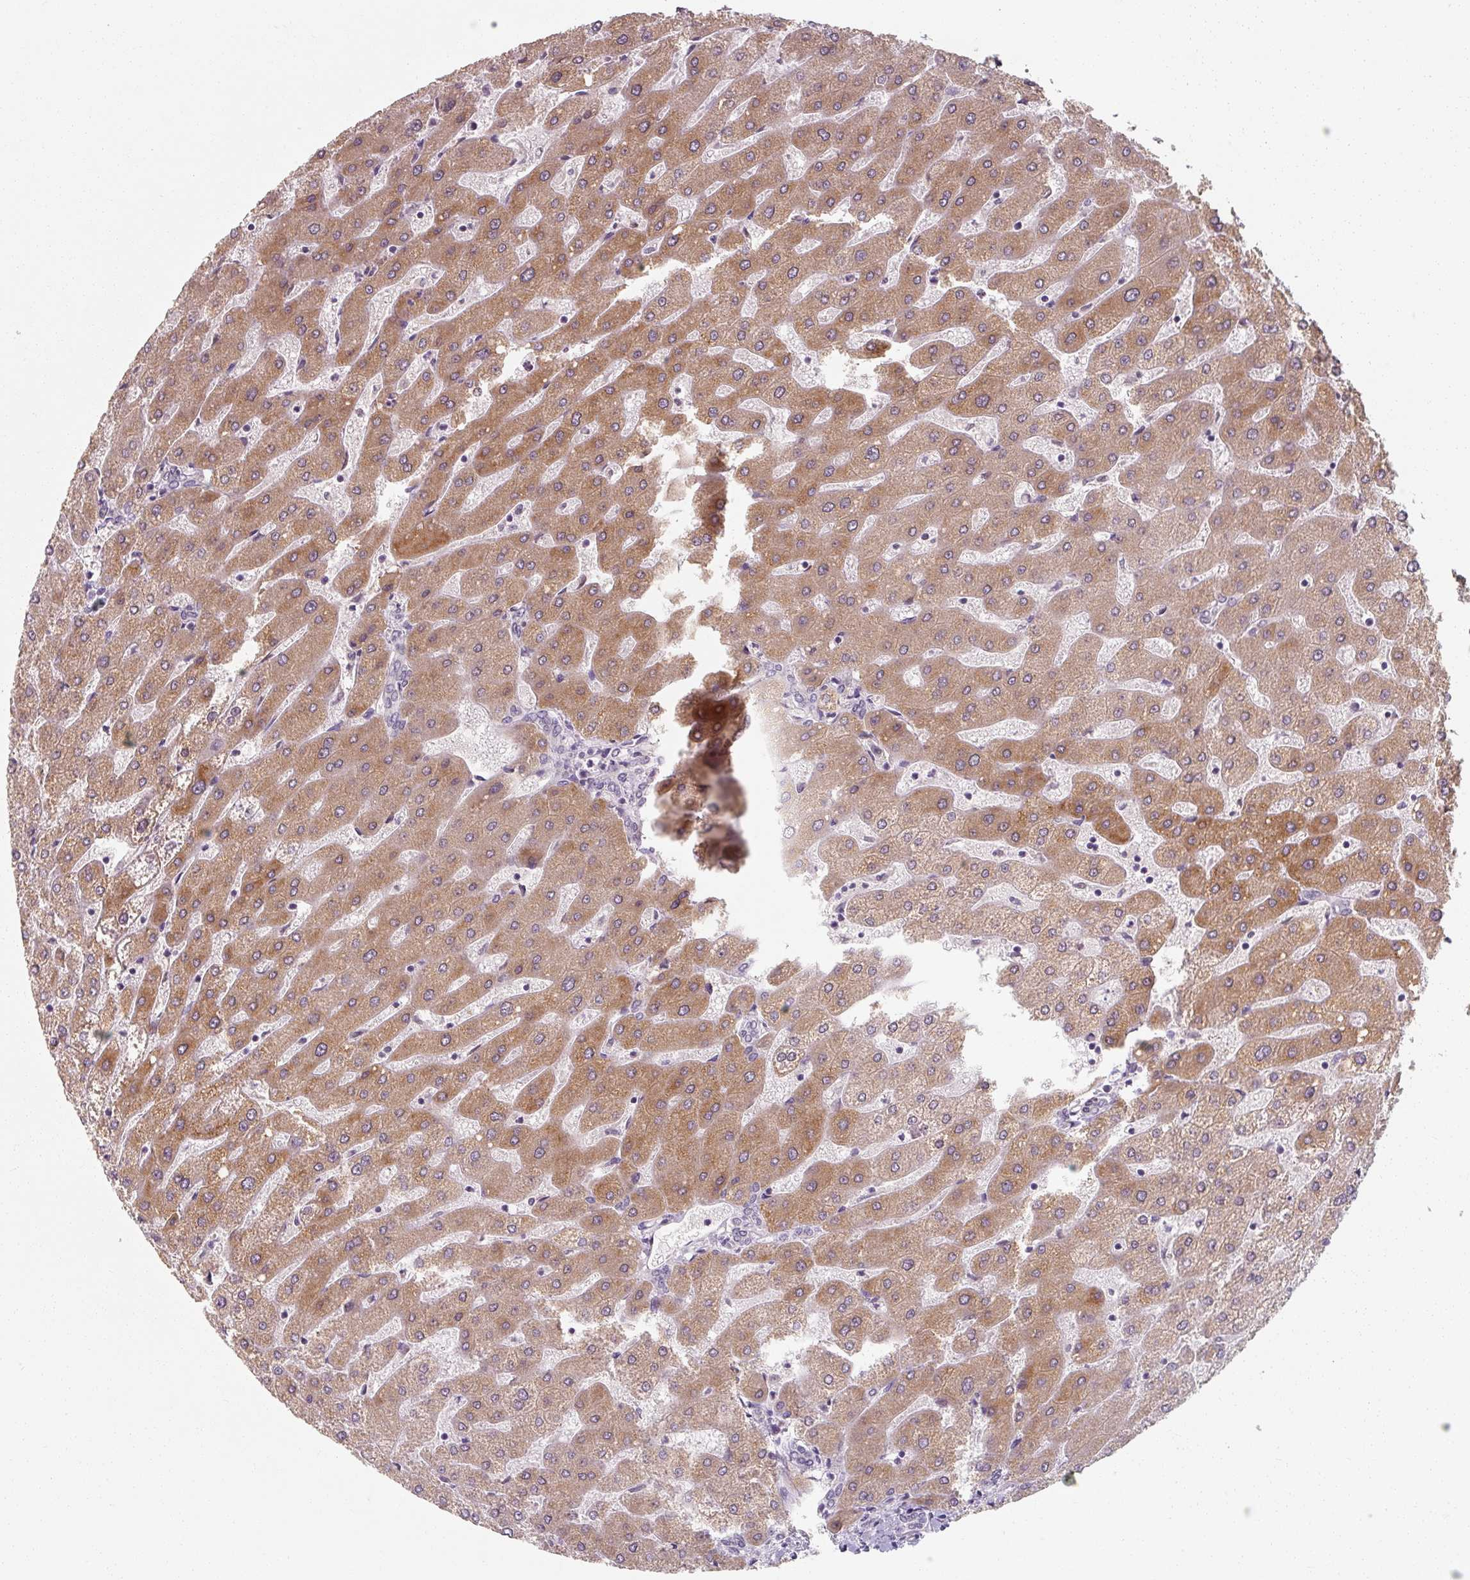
{"staining": {"intensity": "negative", "quantity": "none", "location": "none"}, "tissue": "liver", "cell_type": "Cholangiocytes", "image_type": "normal", "snomed": [{"axis": "morphology", "description": "Normal tissue, NOS"}, {"axis": "topography", "description": "Liver"}], "caption": "DAB (3,3'-diaminobenzidine) immunohistochemical staining of benign human liver shows no significant positivity in cholangiocytes.", "gene": "ENSG00000291316", "patient": {"sex": "male", "age": 67}}